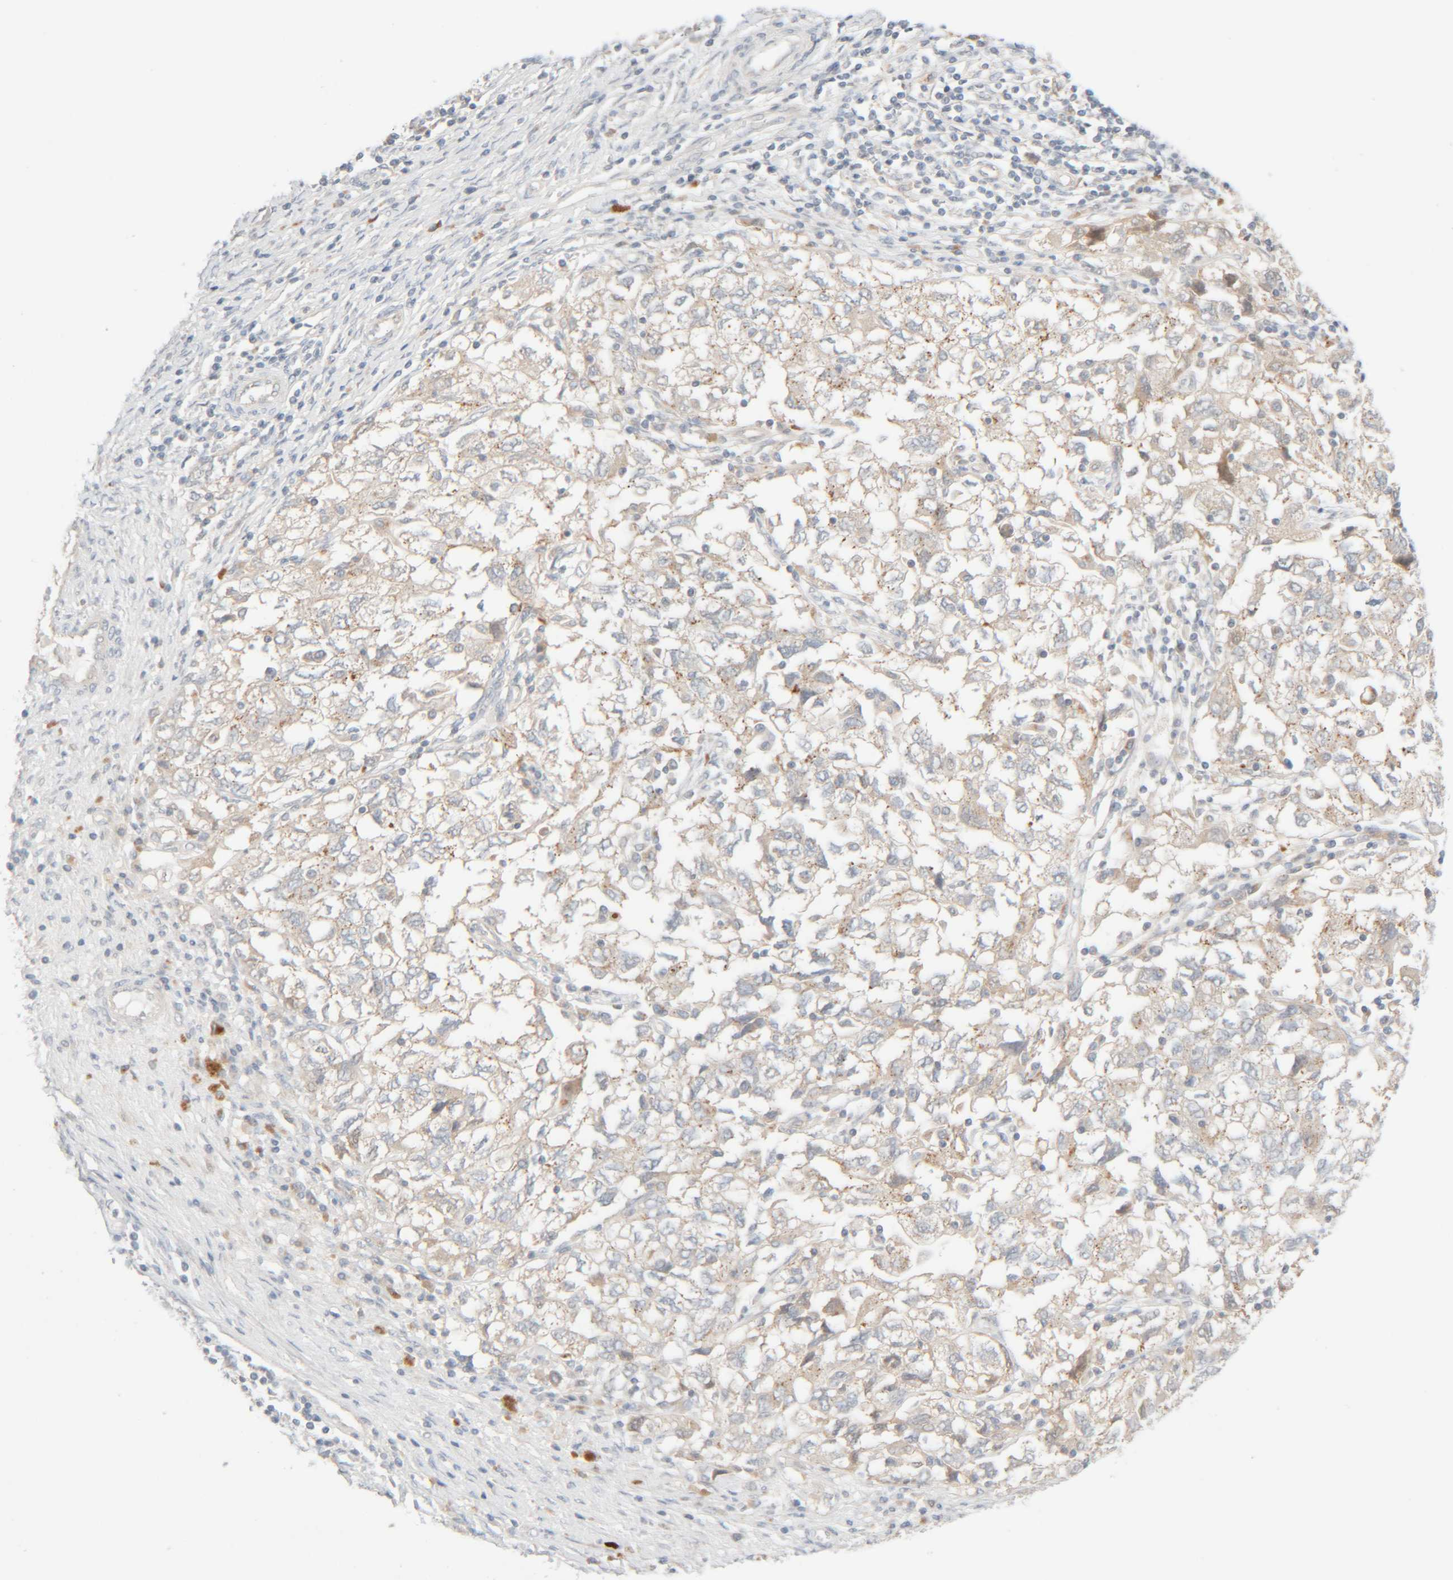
{"staining": {"intensity": "weak", "quantity": "<25%", "location": "cytoplasmic/membranous"}, "tissue": "ovarian cancer", "cell_type": "Tumor cells", "image_type": "cancer", "snomed": [{"axis": "morphology", "description": "Carcinoma, NOS"}, {"axis": "morphology", "description": "Cystadenocarcinoma, serous, NOS"}, {"axis": "topography", "description": "Ovary"}], "caption": "A micrograph of human carcinoma (ovarian) is negative for staining in tumor cells.", "gene": "CHKA", "patient": {"sex": "female", "age": 69}}